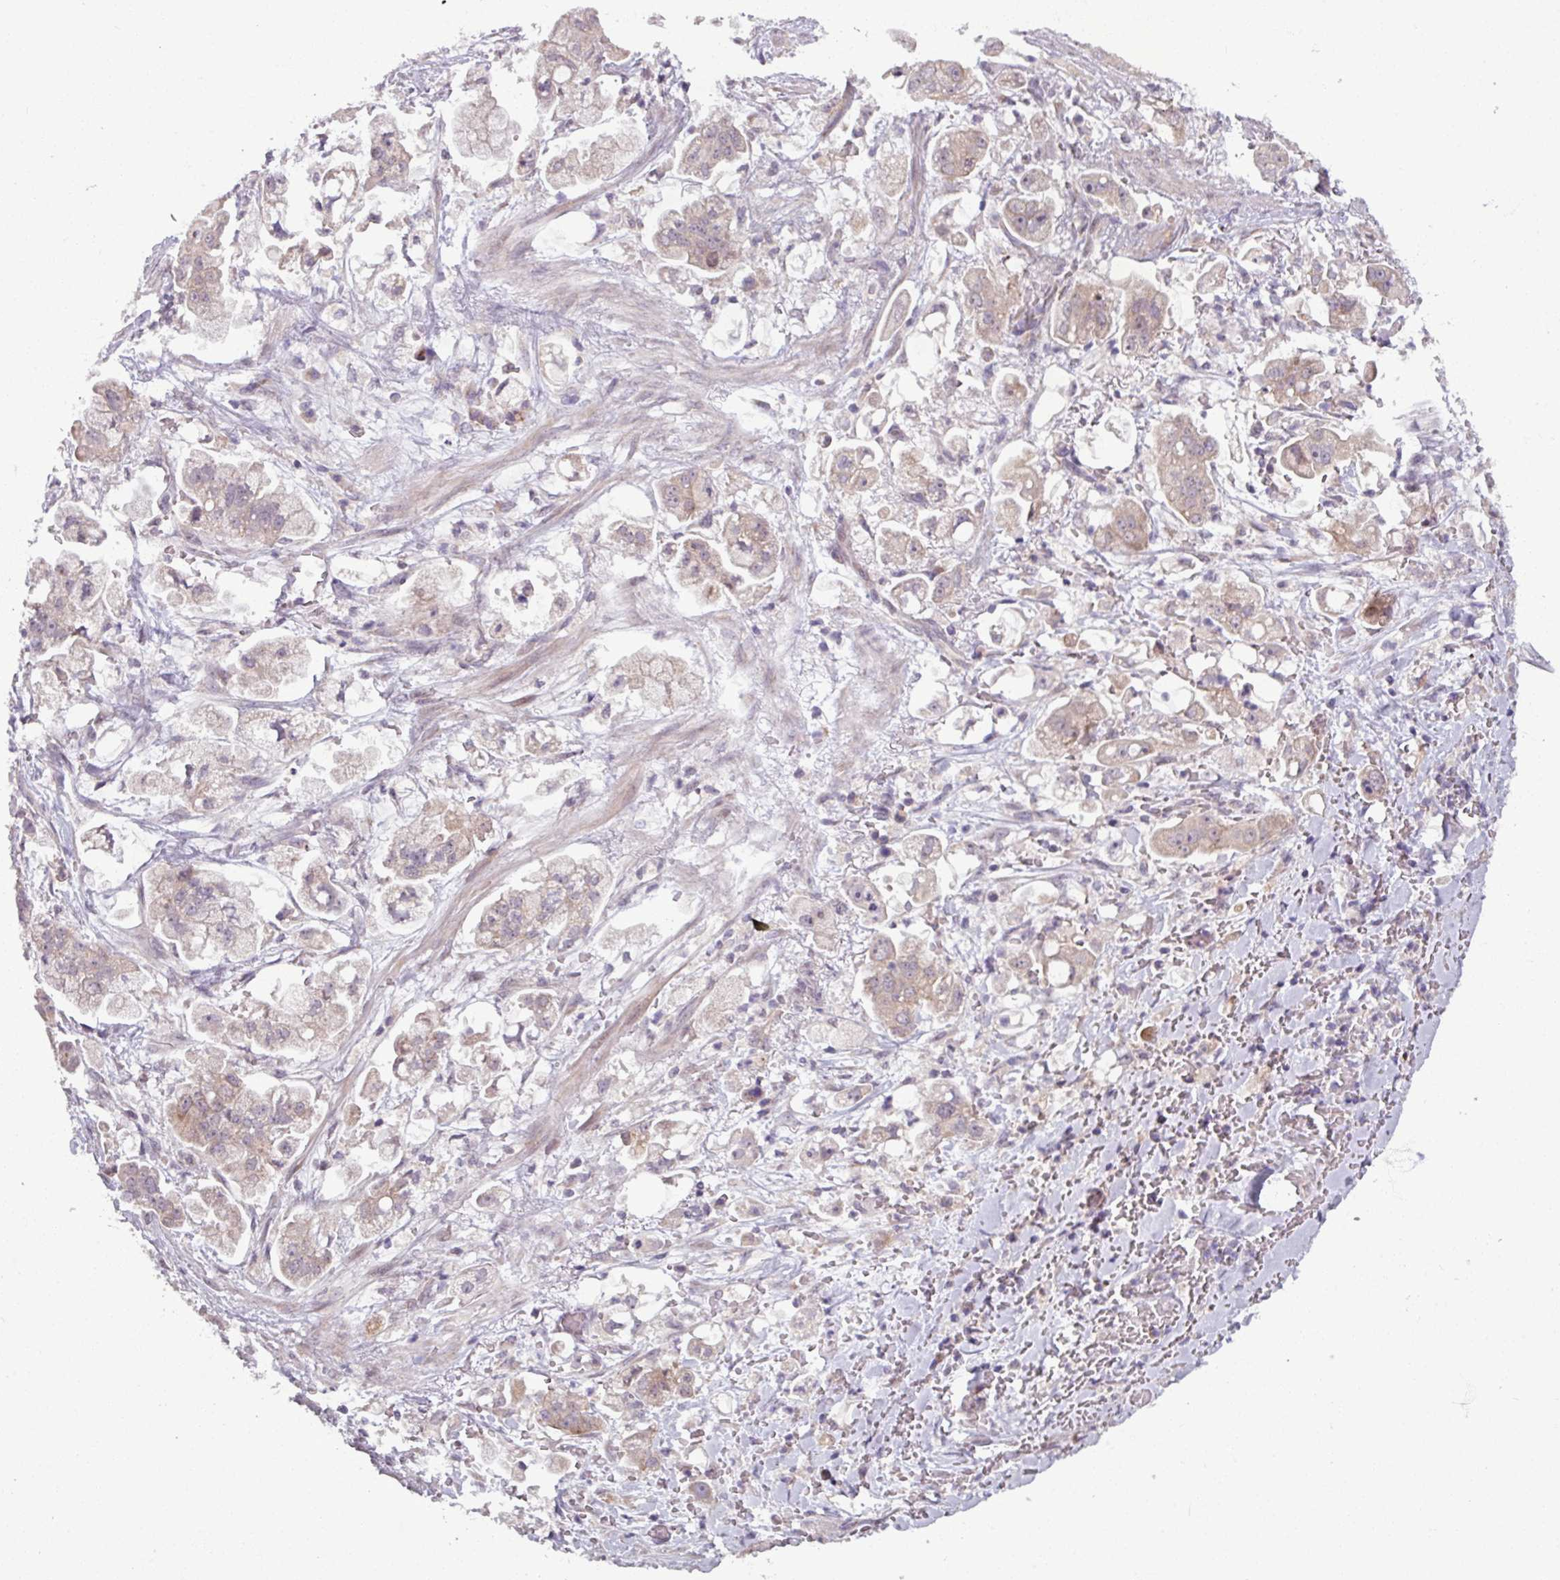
{"staining": {"intensity": "weak", "quantity": "<25%", "location": "cytoplasmic/membranous"}, "tissue": "stomach cancer", "cell_type": "Tumor cells", "image_type": "cancer", "snomed": [{"axis": "morphology", "description": "Adenocarcinoma, NOS"}, {"axis": "topography", "description": "Stomach"}], "caption": "Protein analysis of adenocarcinoma (stomach) shows no significant positivity in tumor cells. Brightfield microscopy of IHC stained with DAB (3,3'-diaminobenzidine) (brown) and hematoxylin (blue), captured at high magnification.", "gene": "OGFOD3", "patient": {"sex": "male", "age": 62}}